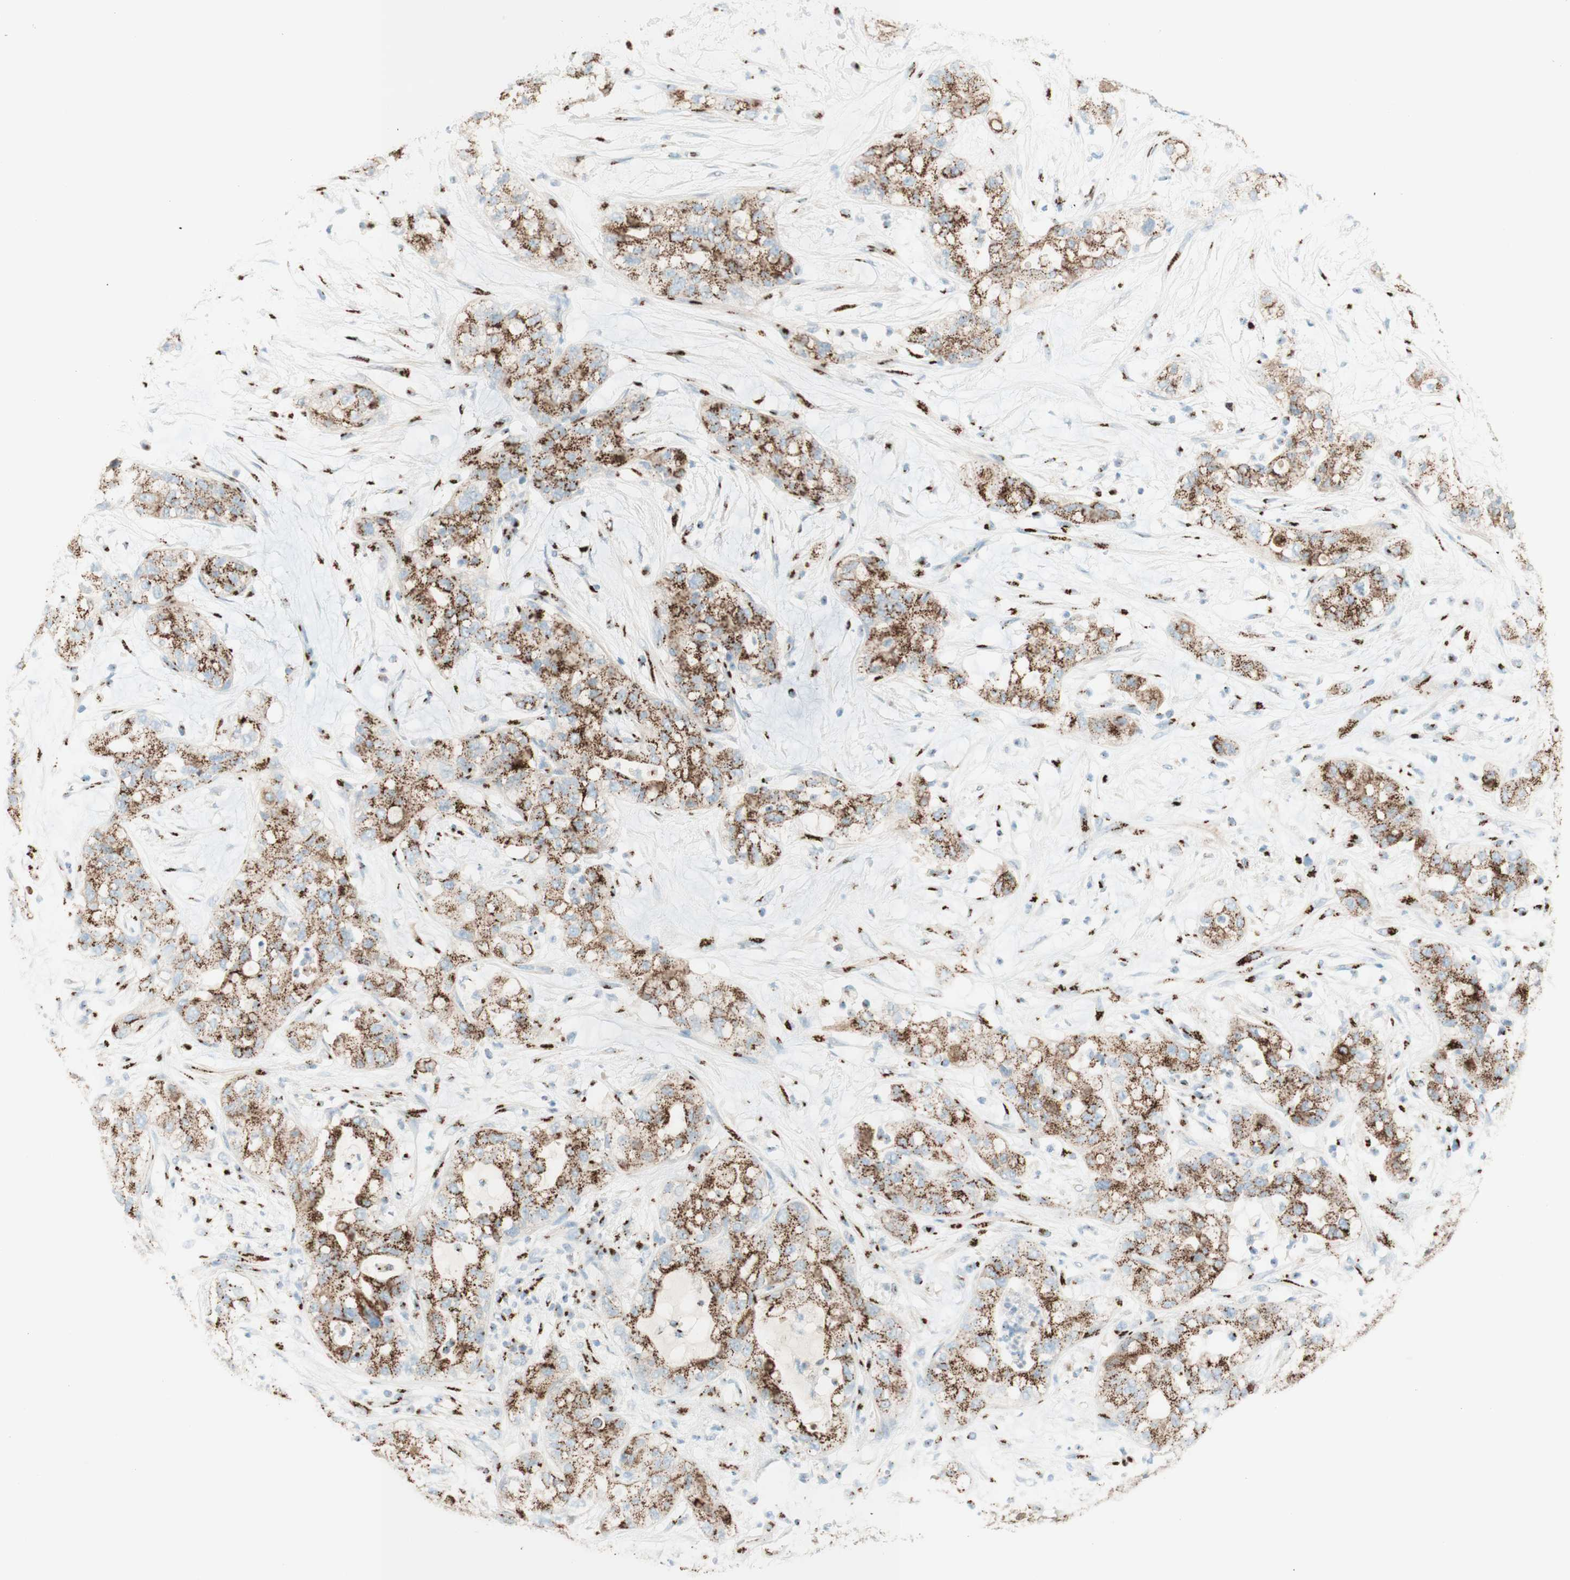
{"staining": {"intensity": "strong", "quantity": ">75%", "location": "cytoplasmic/membranous"}, "tissue": "pancreatic cancer", "cell_type": "Tumor cells", "image_type": "cancer", "snomed": [{"axis": "morphology", "description": "Adenocarcinoma, NOS"}, {"axis": "topography", "description": "Pancreas"}], "caption": "Pancreatic adenocarcinoma tissue displays strong cytoplasmic/membranous positivity in about >75% of tumor cells, visualized by immunohistochemistry. (DAB (3,3'-diaminobenzidine) = brown stain, brightfield microscopy at high magnification).", "gene": "GOLGB1", "patient": {"sex": "female", "age": 78}}